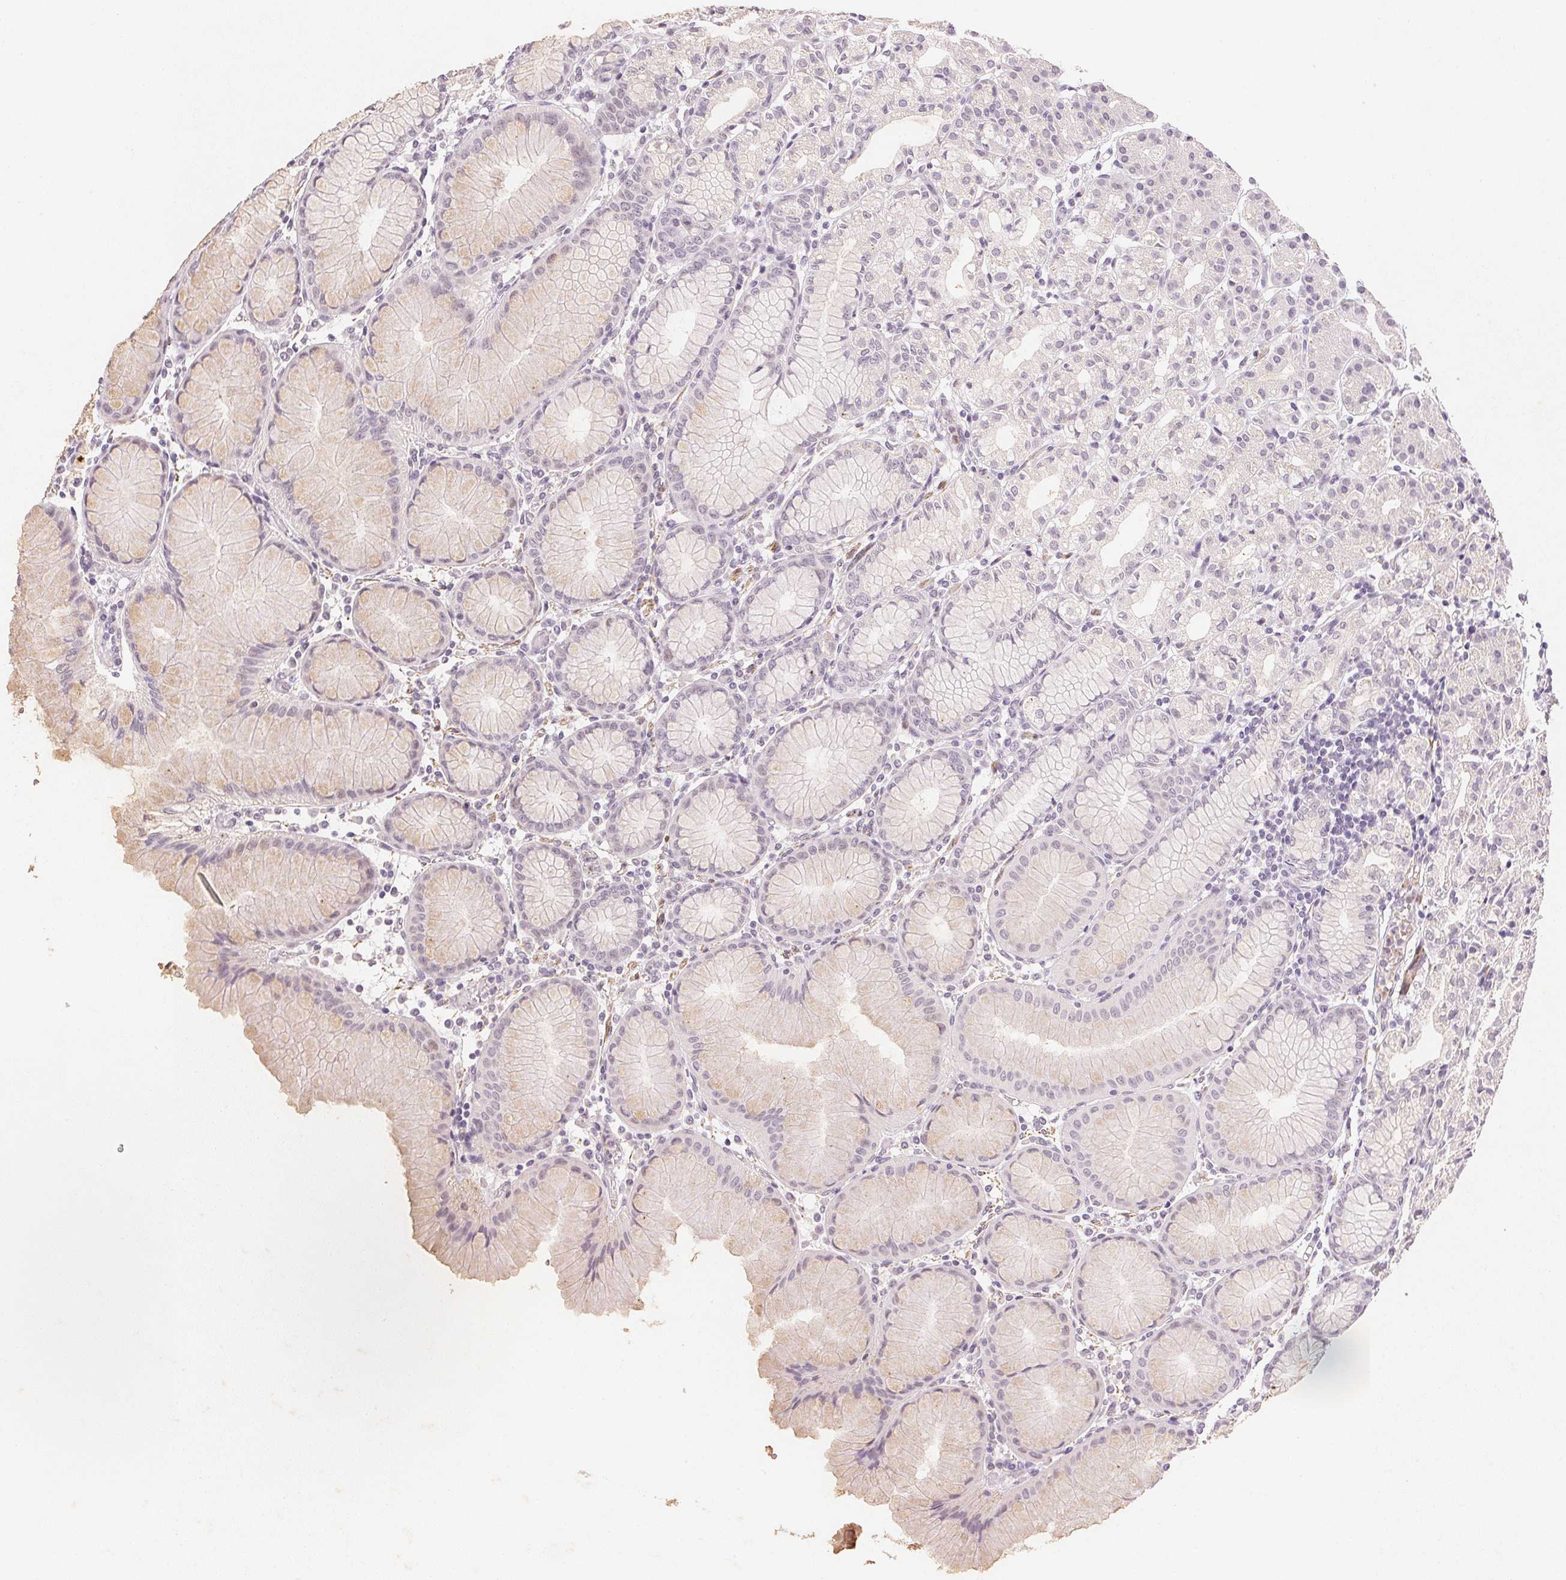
{"staining": {"intensity": "negative", "quantity": "none", "location": "none"}, "tissue": "stomach", "cell_type": "Glandular cells", "image_type": "normal", "snomed": [{"axis": "morphology", "description": "Normal tissue, NOS"}, {"axis": "topography", "description": "Stomach"}], "caption": "This photomicrograph is of unremarkable stomach stained with IHC to label a protein in brown with the nuclei are counter-stained blue. There is no expression in glandular cells. The staining is performed using DAB (3,3'-diaminobenzidine) brown chromogen with nuclei counter-stained in using hematoxylin.", "gene": "SMTN", "patient": {"sex": "female", "age": 57}}